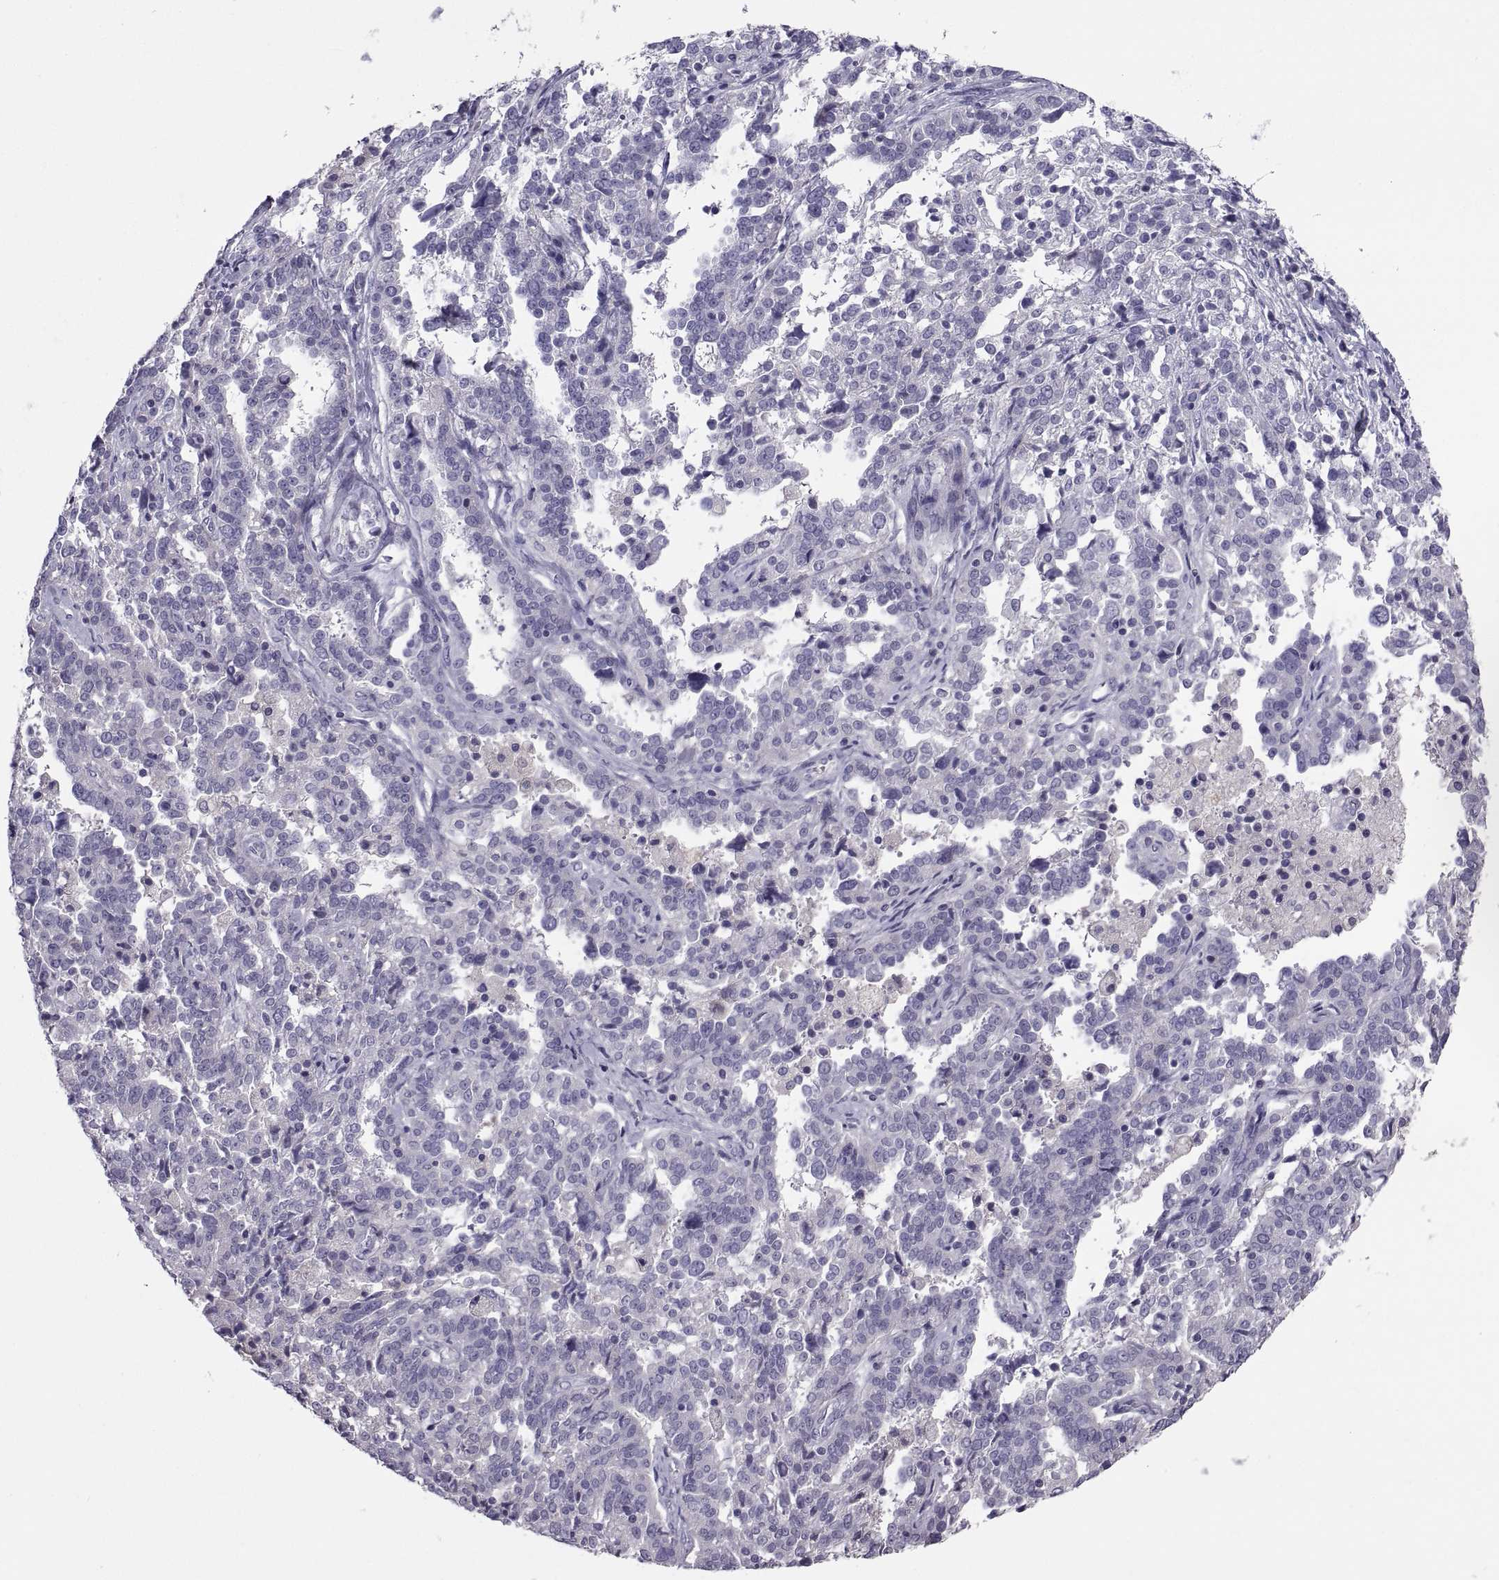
{"staining": {"intensity": "negative", "quantity": "none", "location": "none"}, "tissue": "ovarian cancer", "cell_type": "Tumor cells", "image_type": "cancer", "snomed": [{"axis": "morphology", "description": "Cystadenocarcinoma, serous, NOS"}, {"axis": "topography", "description": "Ovary"}], "caption": "DAB immunohistochemical staining of ovarian cancer (serous cystadenocarcinoma) reveals no significant staining in tumor cells. (DAB (3,3'-diaminobenzidine) immunohistochemistry visualized using brightfield microscopy, high magnification).", "gene": "IGSF1", "patient": {"sex": "female", "age": 67}}